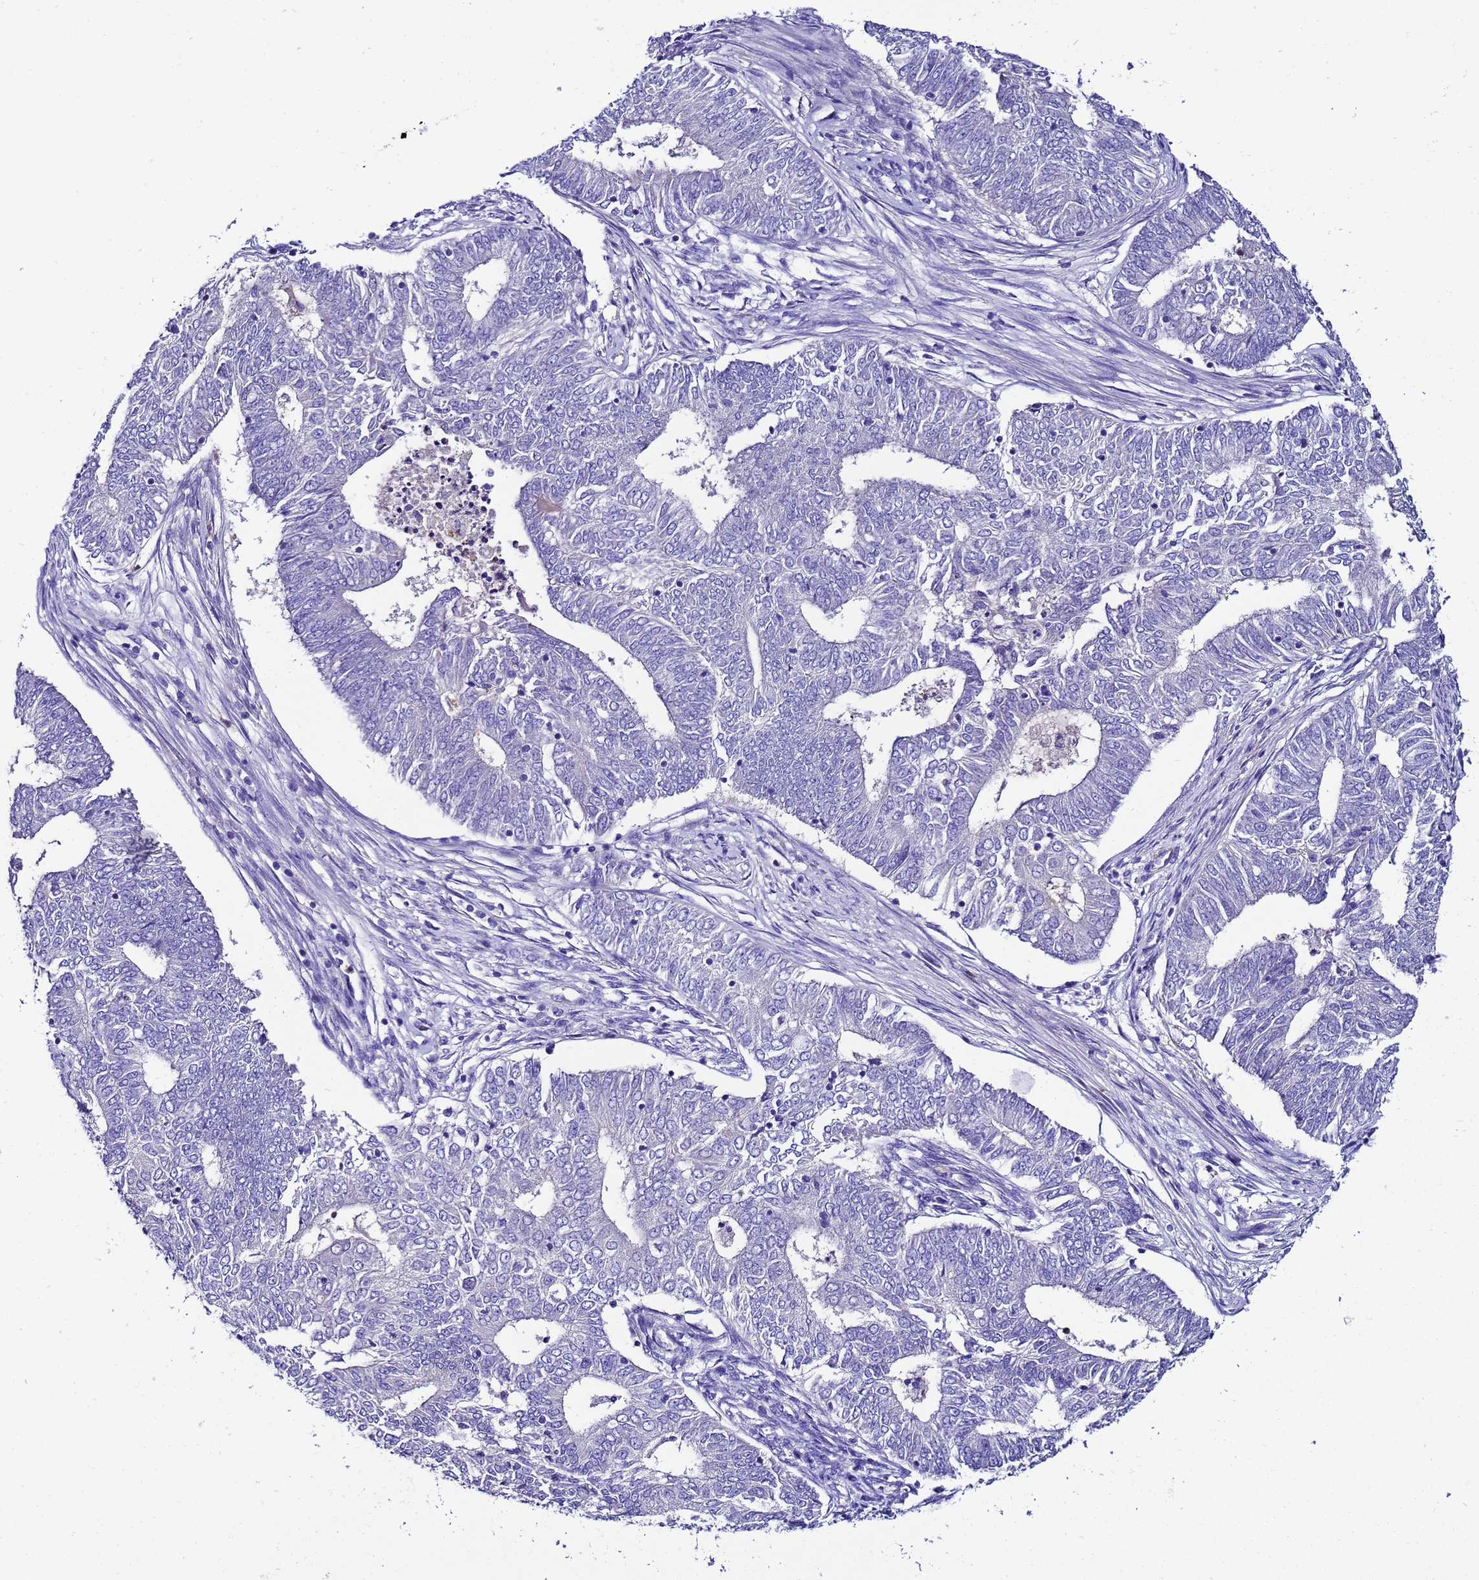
{"staining": {"intensity": "negative", "quantity": "none", "location": "none"}, "tissue": "endometrial cancer", "cell_type": "Tumor cells", "image_type": "cancer", "snomed": [{"axis": "morphology", "description": "Adenocarcinoma, NOS"}, {"axis": "topography", "description": "Endometrium"}], "caption": "IHC photomicrograph of neoplastic tissue: human endometrial cancer stained with DAB exhibits no significant protein staining in tumor cells.", "gene": "UGT2A1", "patient": {"sex": "female", "age": 62}}